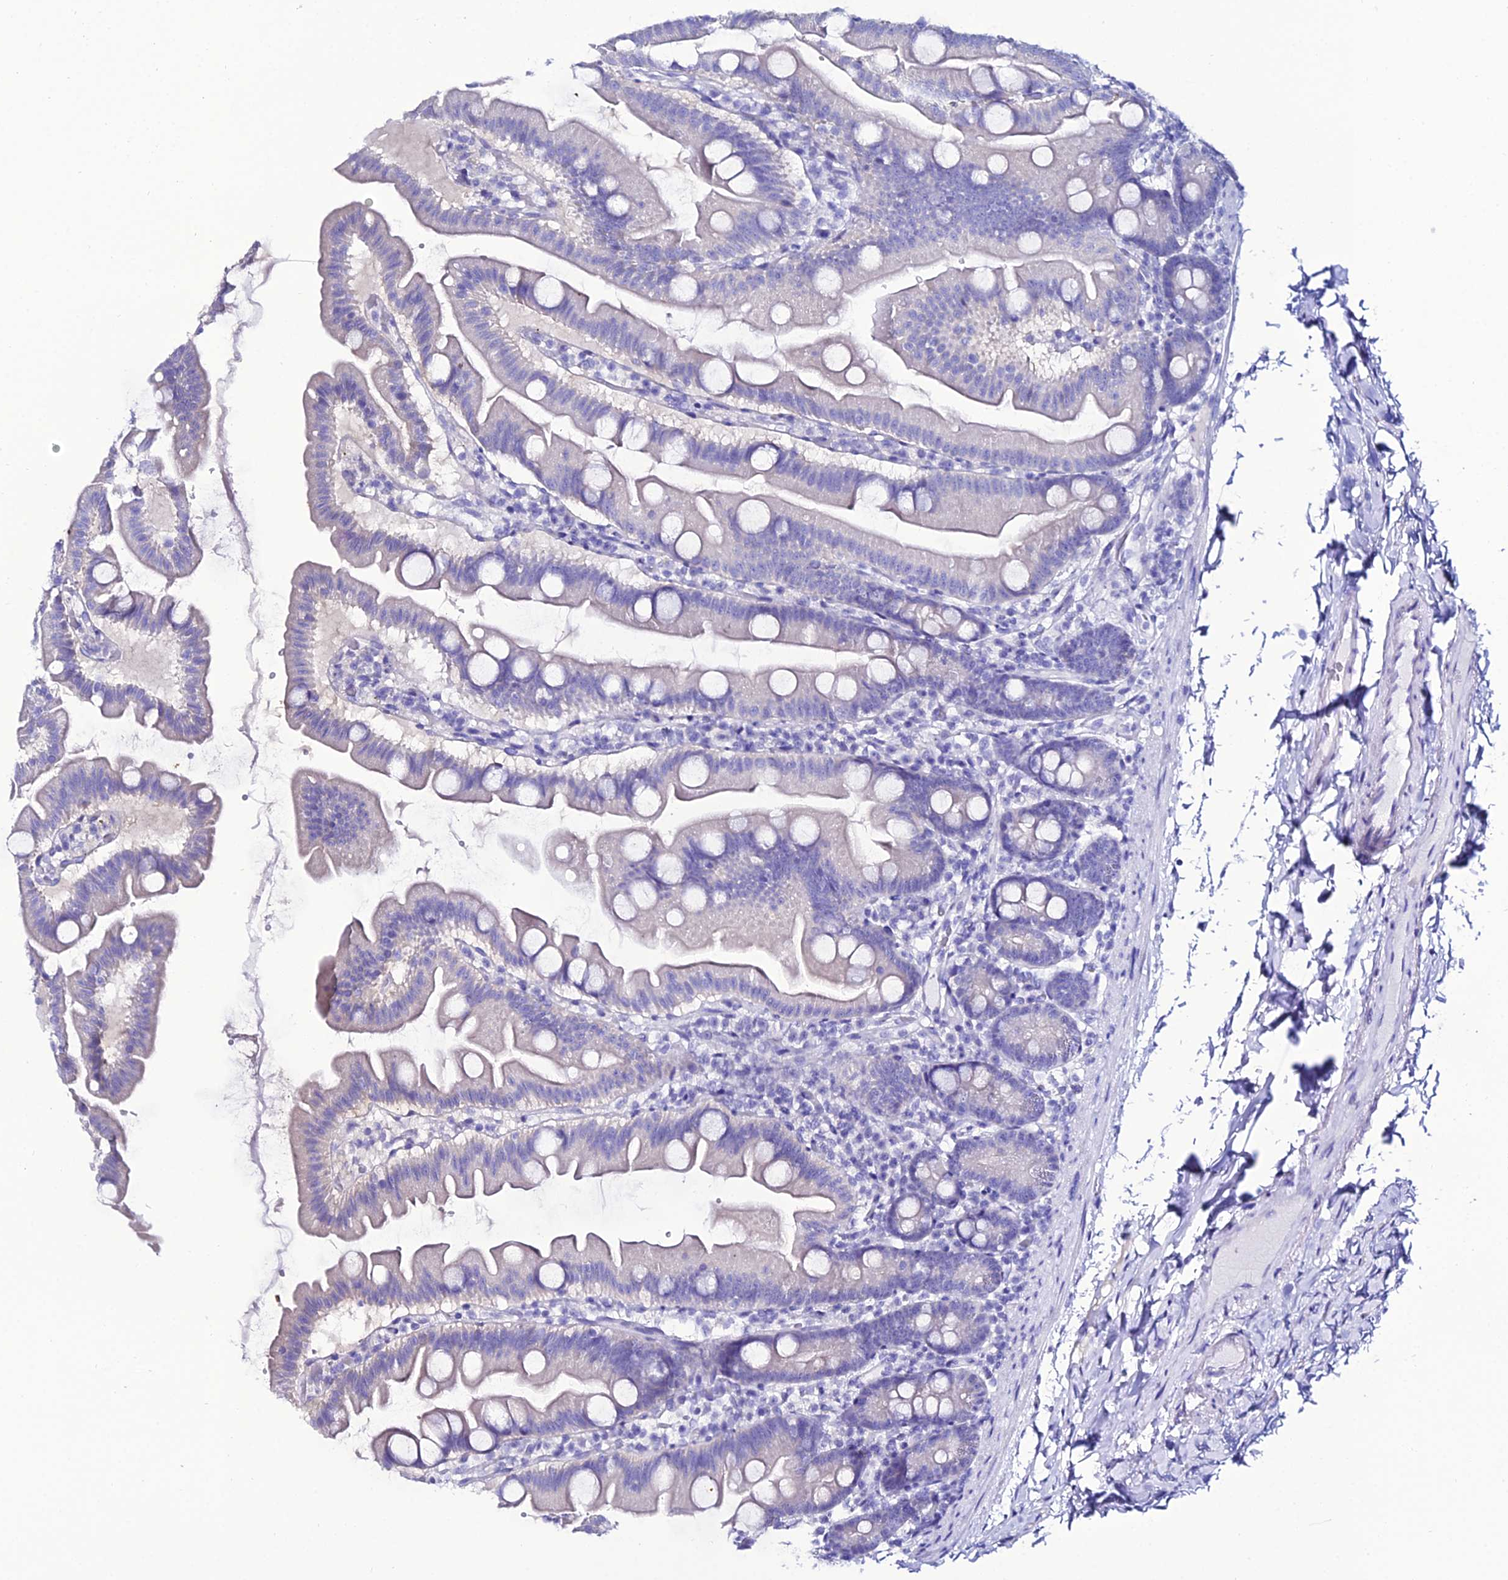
{"staining": {"intensity": "negative", "quantity": "none", "location": "none"}, "tissue": "small intestine", "cell_type": "Glandular cells", "image_type": "normal", "snomed": [{"axis": "morphology", "description": "Normal tissue, NOS"}, {"axis": "topography", "description": "Small intestine"}], "caption": "Immunohistochemical staining of benign human small intestine exhibits no significant staining in glandular cells. Nuclei are stained in blue.", "gene": "OR4D5", "patient": {"sex": "female", "age": 68}}